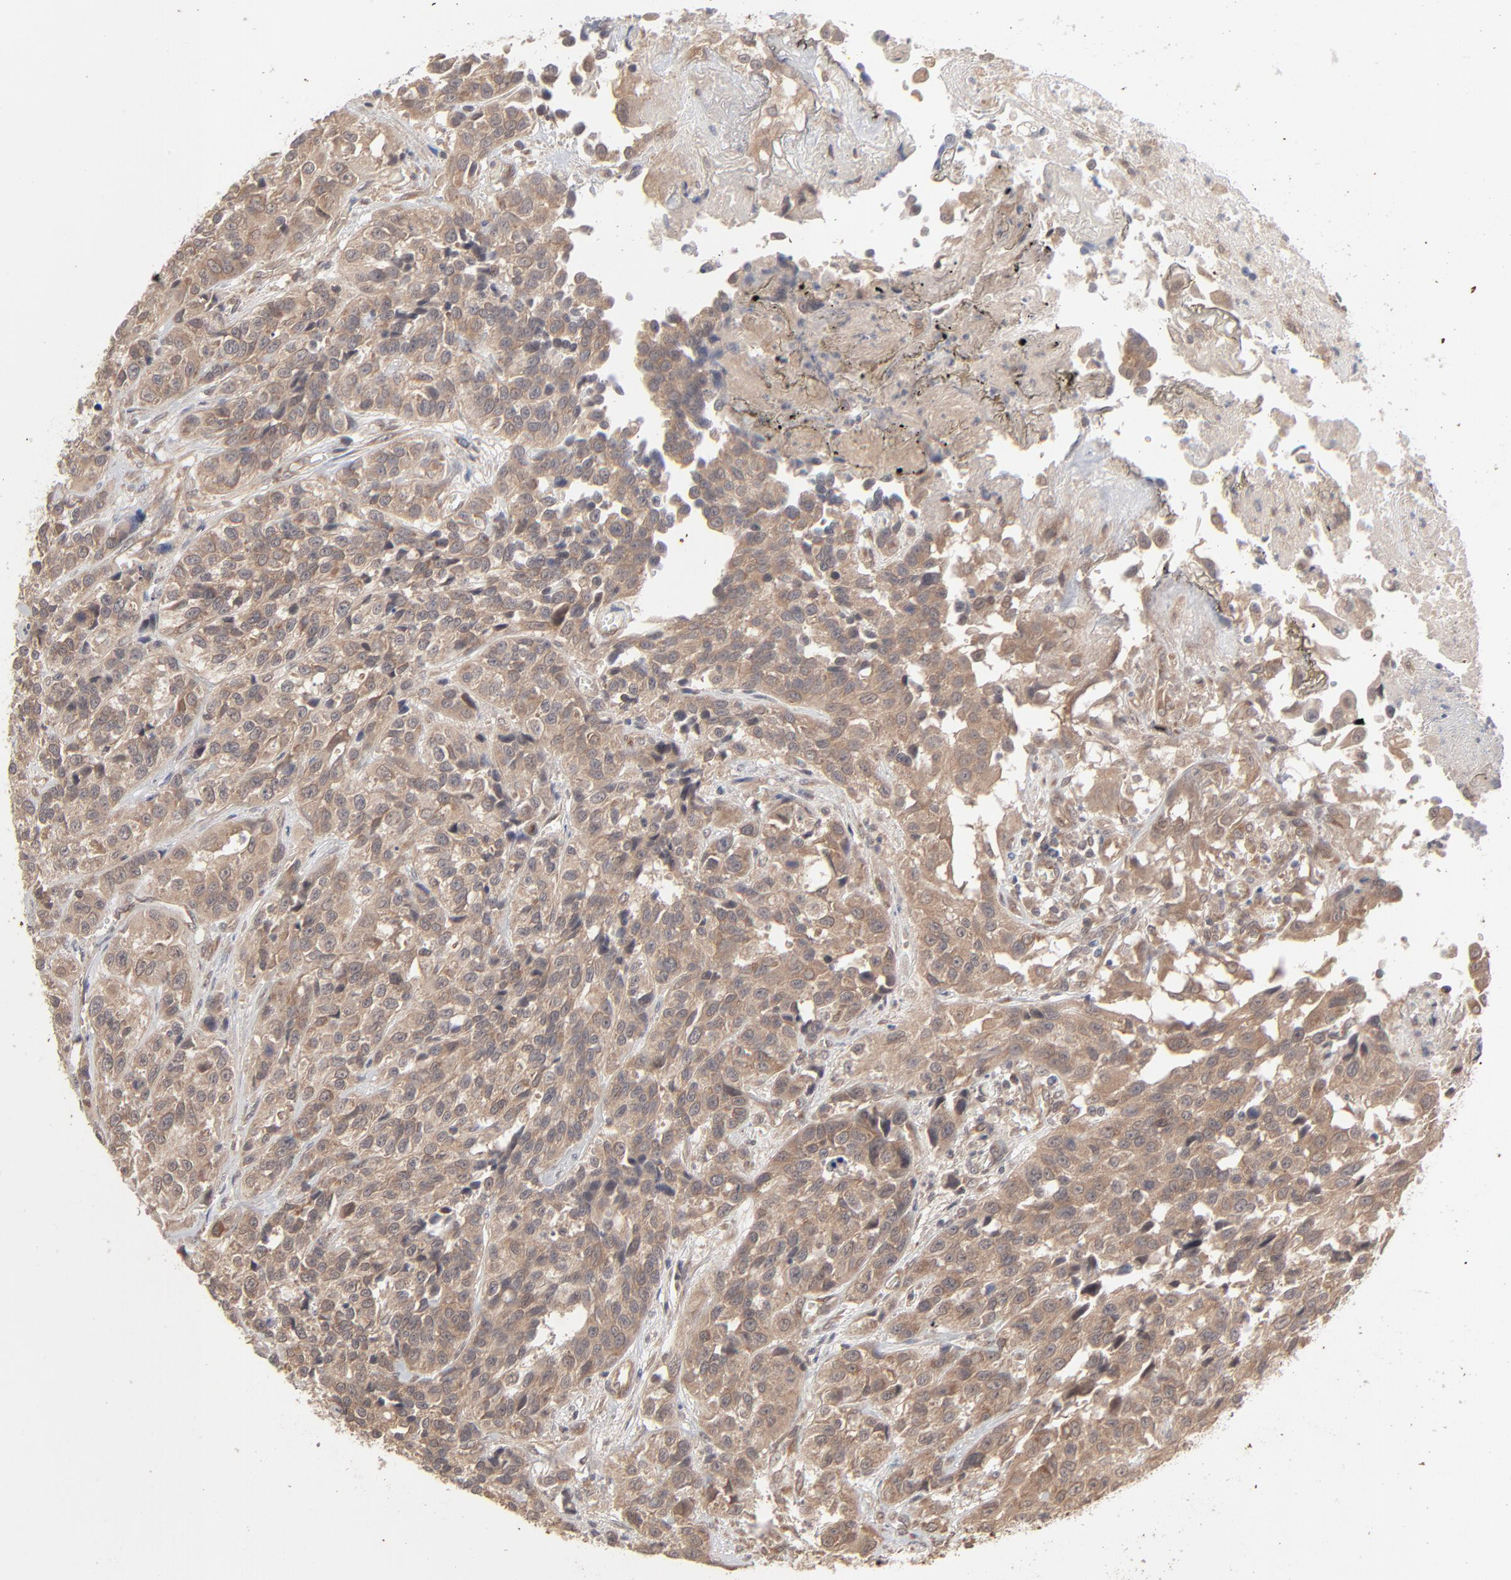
{"staining": {"intensity": "weak", "quantity": ">75%", "location": "cytoplasmic/membranous"}, "tissue": "urothelial cancer", "cell_type": "Tumor cells", "image_type": "cancer", "snomed": [{"axis": "morphology", "description": "Urothelial carcinoma, High grade"}, {"axis": "topography", "description": "Urinary bladder"}], "caption": "Human high-grade urothelial carcinoma stained with a protein marker demonstrates weak staining in tumor cells.", "gene": "SCFD1", "patient": {"sex": "female", "age": 81}}